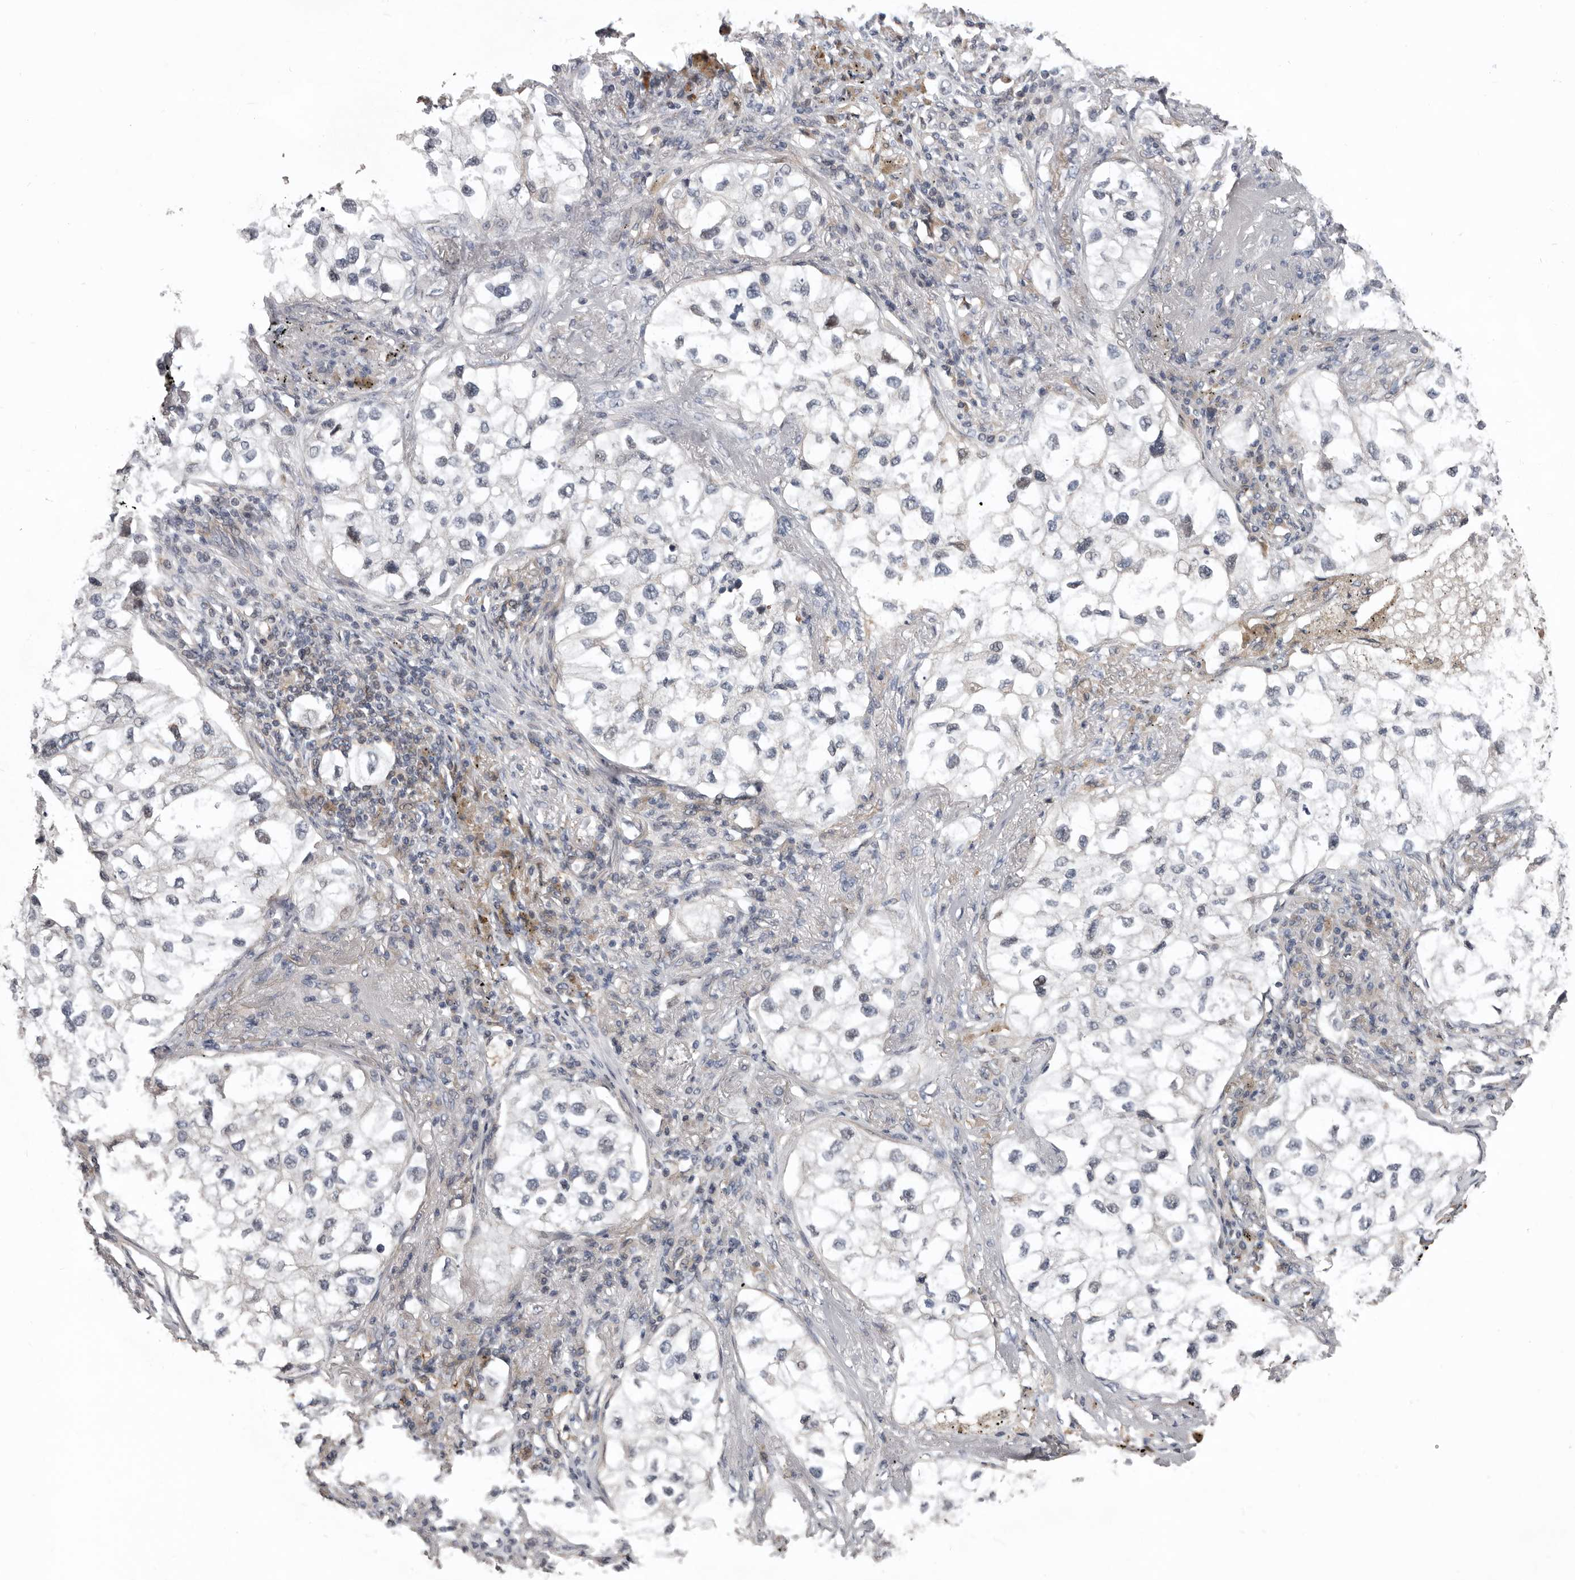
{"staining": {"intensity": "negative", "quantity": "none", "location": "none"}, "tissue": "lung cancer", "cell_type": "Tumor cells", "image_type": "cancer", "snomed": [{"axis": "morphology", "description": "Adenocarcinoma, NOS"}, {"axis": "topography", "description": "Lung"}], "caption": "Tumor cells are negative for protein expression in human adenocarcinoma (lung).", "gene": "RNF217", "patient": {"sex": "male", "age": 63}}